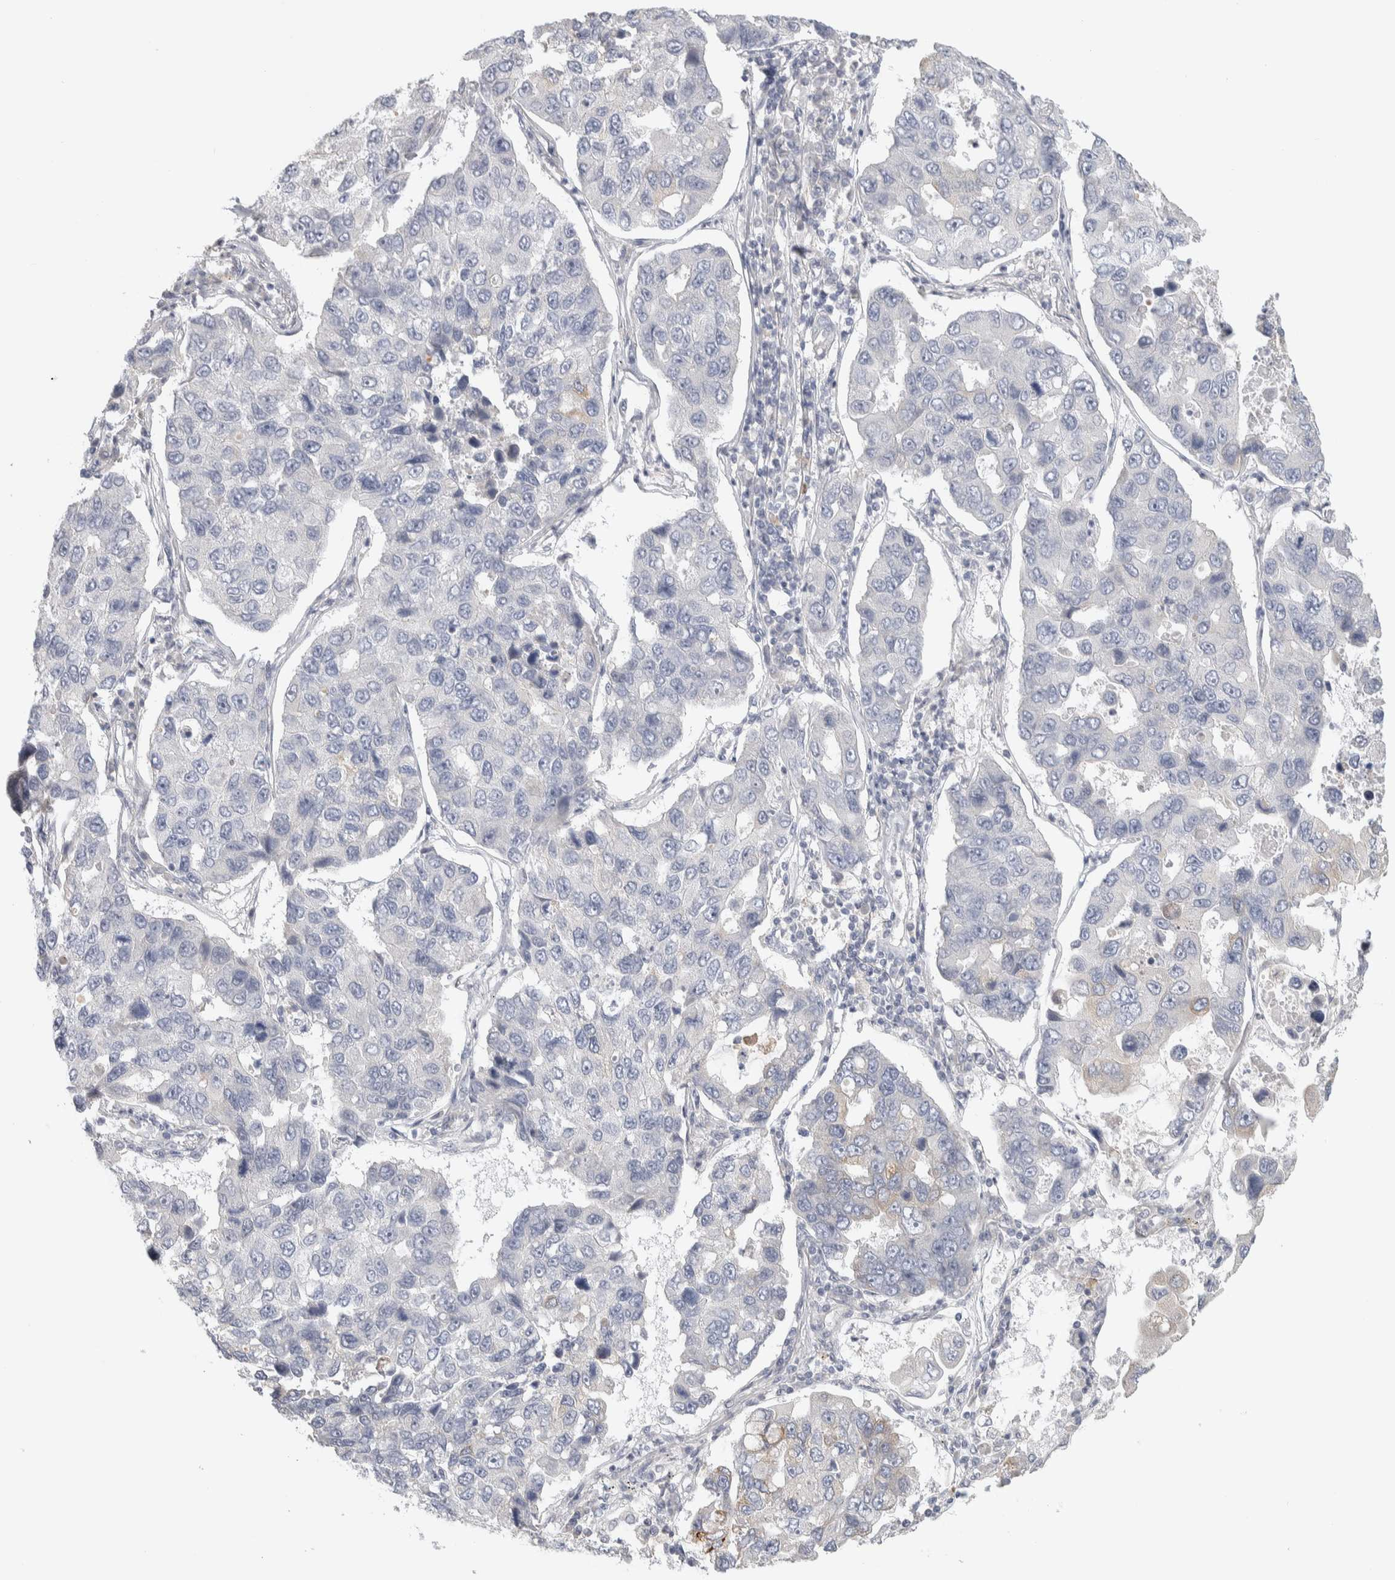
{"staining": {"intensity": "negative", "quantity": "none", "location": "none"}, "tissue": "lung cancer", "cell_type": "Tumor cells", "image_type": "cancer", "snomed": [{"axis": "morphology", "description": "Adenocarcinoma, NOS"}, {"axis": "topography", "description": "Lung"}], "caption": "Immunohistochemistry (IHC) of human lung adenocarcinoma reveals no staining in tumor cells.", "gene": "DCXR", "patient": {"sex": "male", "age": 64}}